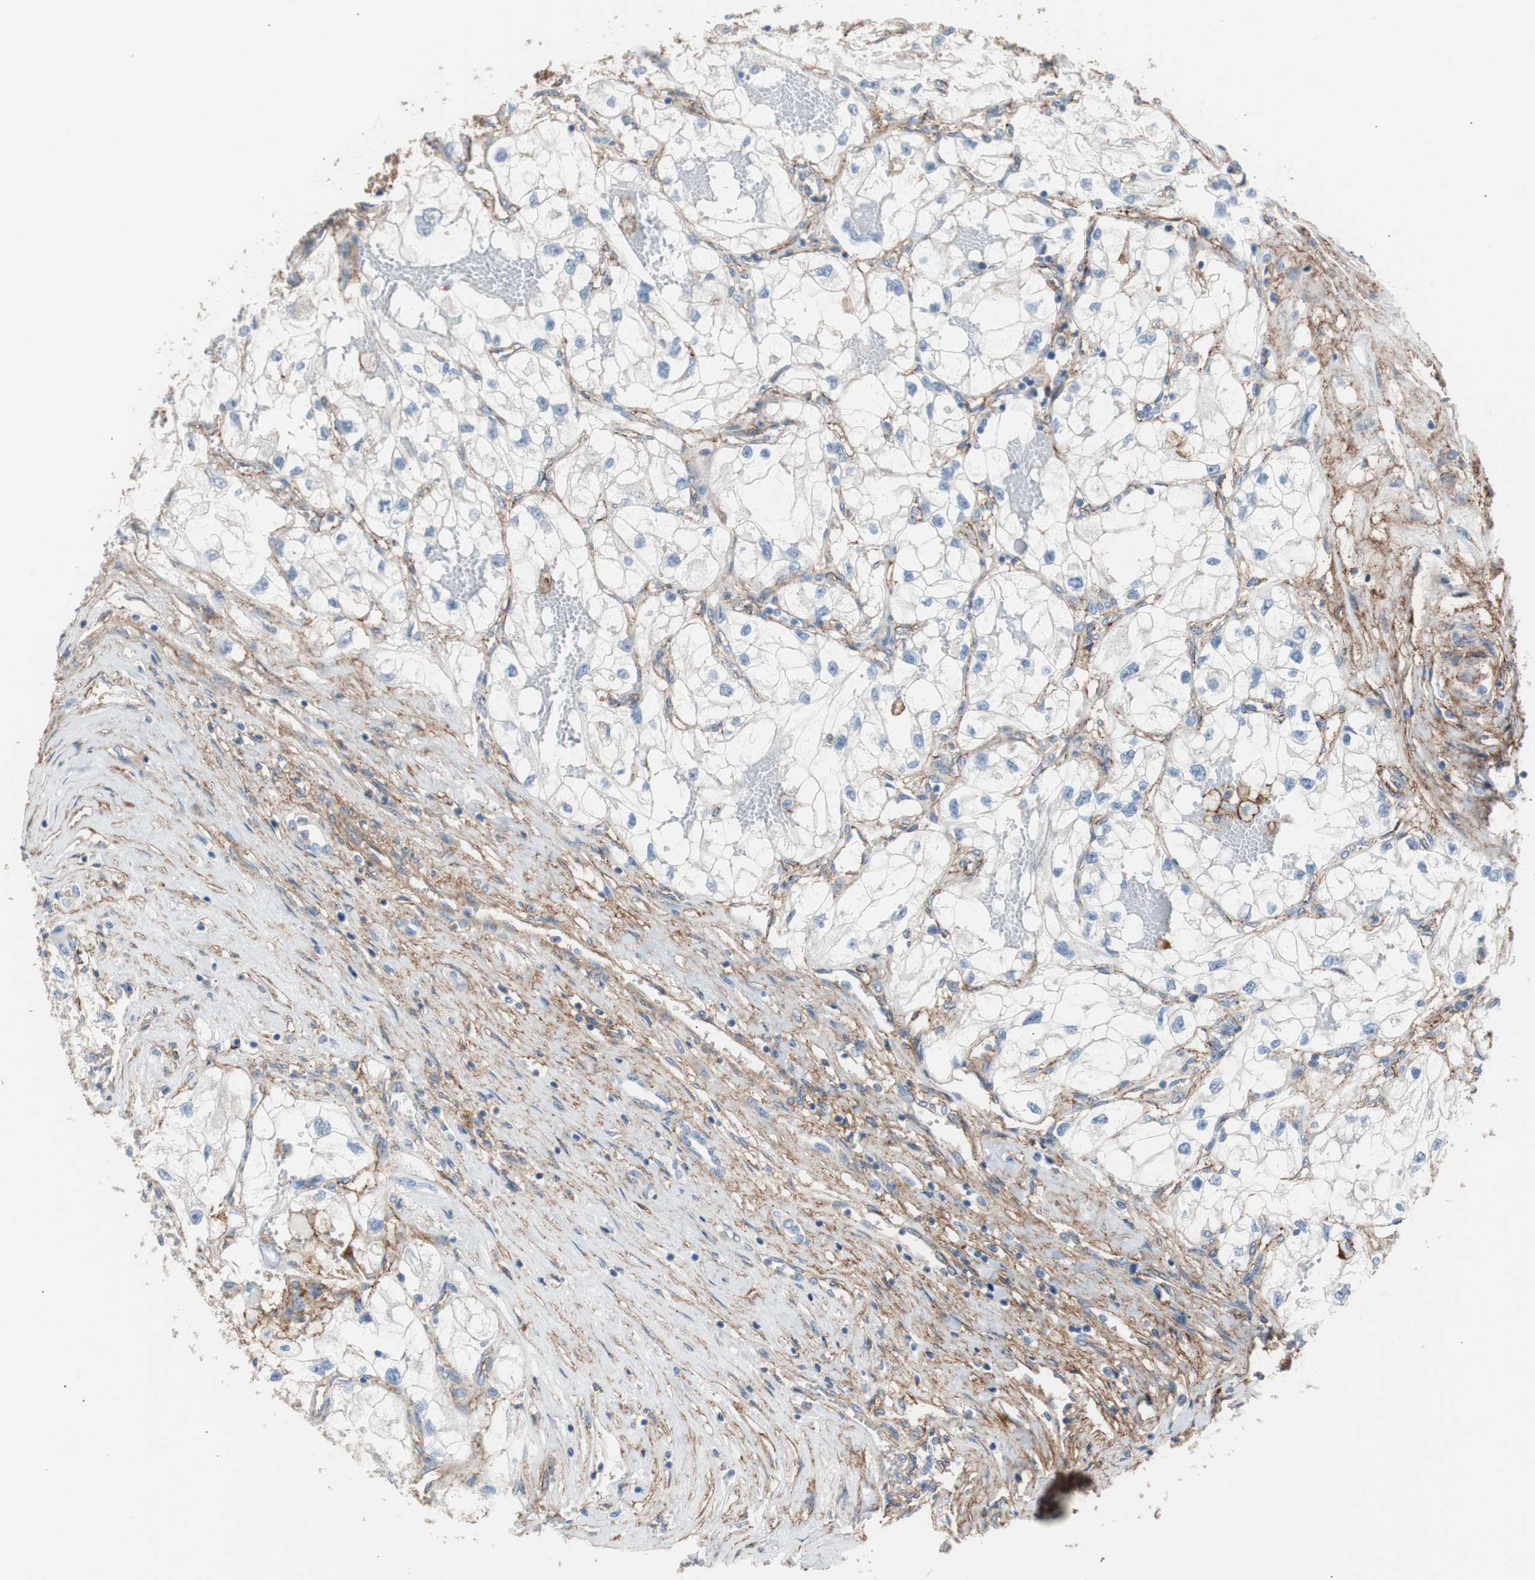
{"staining": {"intensity": "negative", "quantity": "none", "location": "none"}, "tissue": "renal cancer", "cell_type": "Tumor cells", "image_type": "cancer", "snomed": [{"axis": "morphology", "description": "Adenocarcinoma, NOS"}, {"axis": "topography", "description": "Kidney"}], "caption": "This is a micrograph of IHC staining of renal adenocarcinoma, which shows no positivity in tumor cells.", "gene": "CD81", "patient": {"sex": "female", "age": 70}}